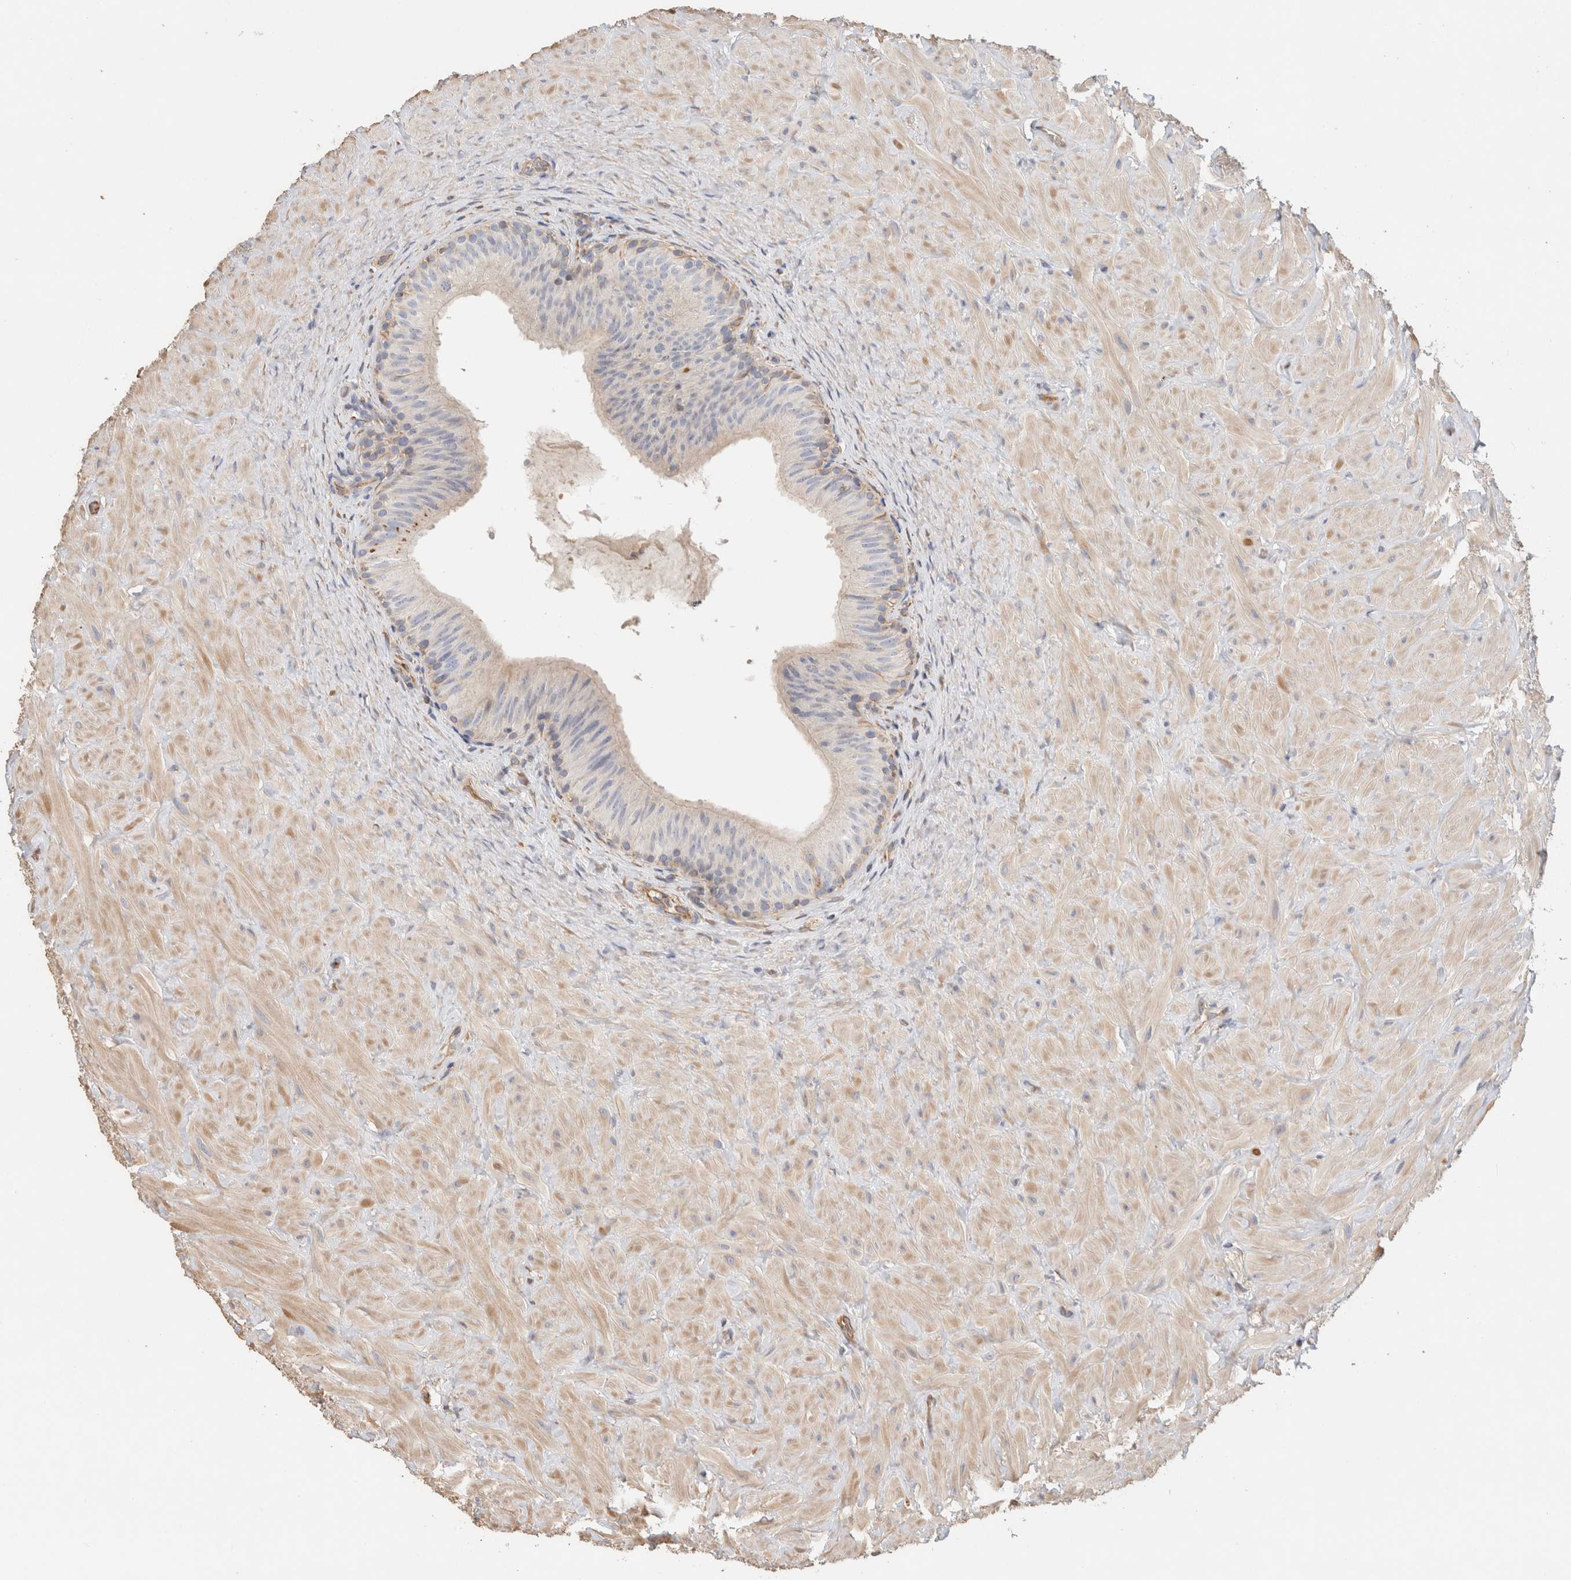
{"staining": {"intensity": "weak", "quantity": "<25%", "location": "cytoplasmic/membranous"}, "tissue": "epididymis", "cell_type": "Glandular cells", "image_type": "normal", "snomed": [{"axis": "morphology", "description": "Normal tissue, NOS"}, {"axis": "topography", "description": "Soft tissue"}, {"axis": "topography", "description": "Epididymis"}], "caption": "Immunohistochemistry micrograph of normal human epididymis stained for a protein (brown), which exhibits no expression in glandular cells.", "gene": "PROS1", "patient": {"sex": "male", "age": 26}}